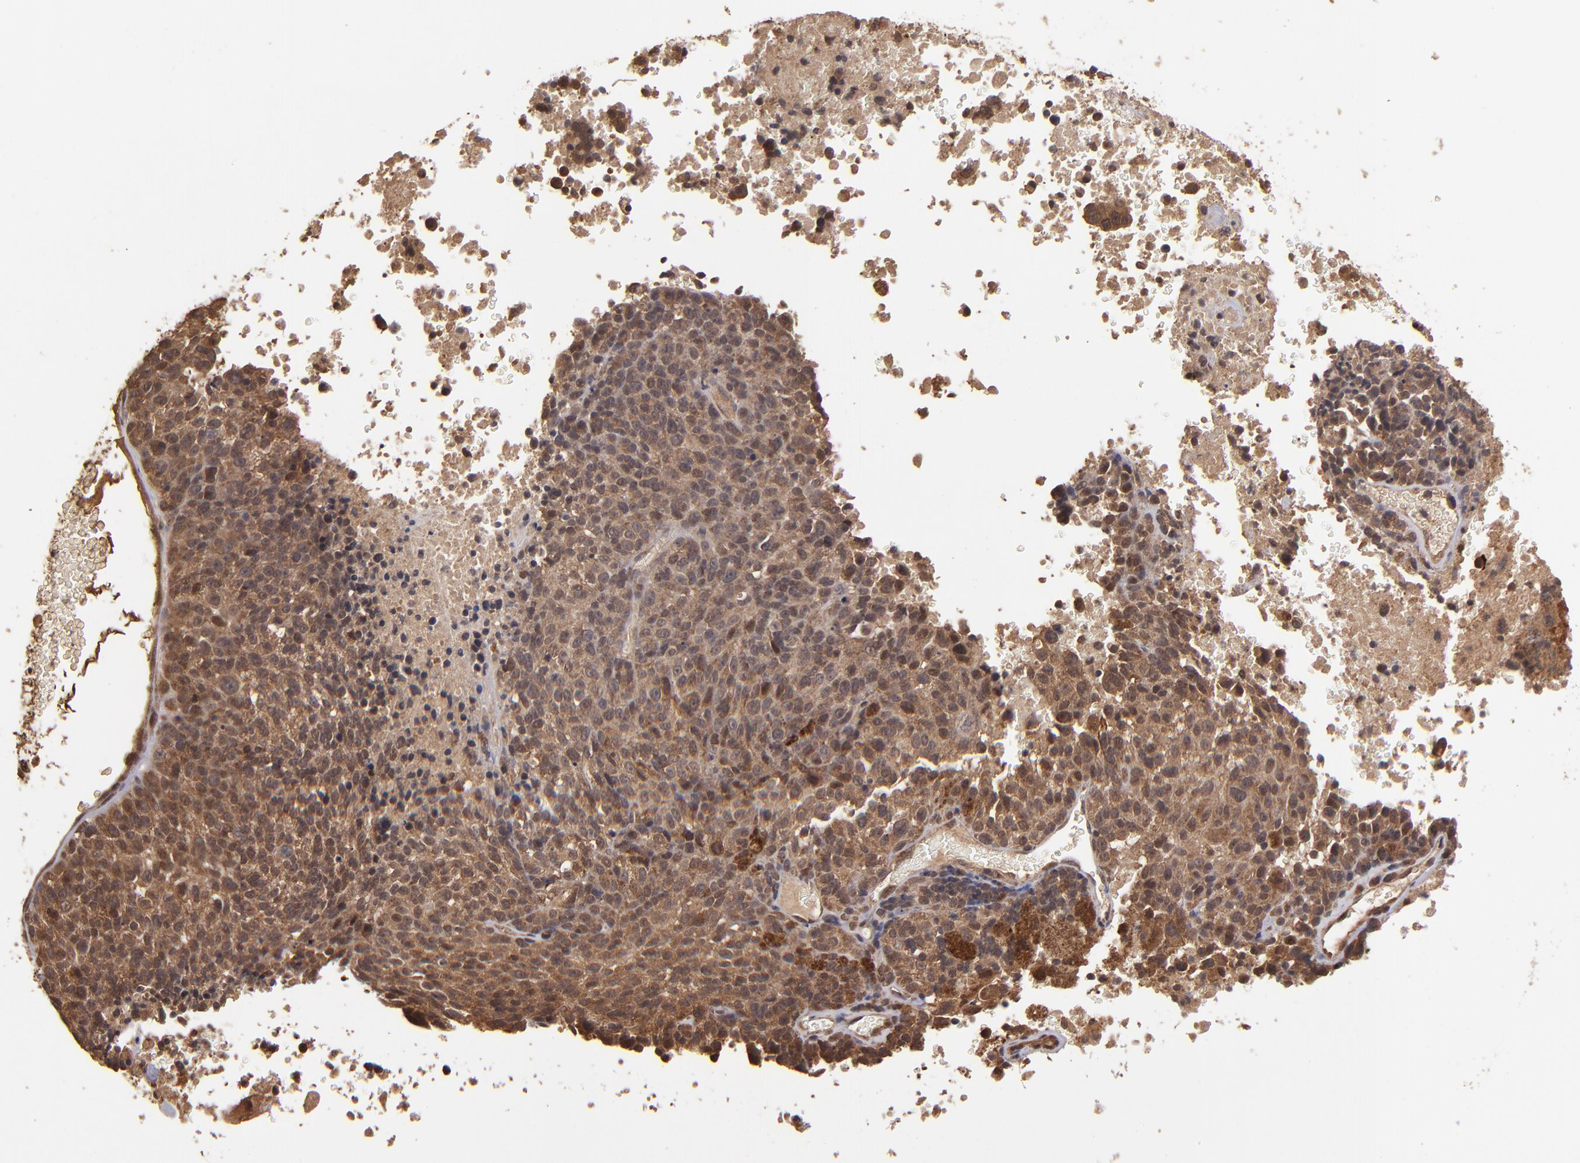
{"staining": {"intensity": "strong", "quantity": ">75%", "location": "cytoplasmic/membranous"}, "tissue": "melanoma", "cell_type": "Tumor cells", "image_type": "cancer", "snomed": [{"axis": "morphology", "description": "Malignant melanoma, Metastatic site"}, {"axis": "topography", "description": "Cerebral cortex"}], "caption": "An immunohistochemistry (IHC) histopathology image of tumor tissue is shown. Protein staining in brown shows strong cytoplasmic/membranous positivity in malignant melanoma (metastatic site) within tumor cells.", "gene": "NFE2L2", "patient": {"sex": "female", "age": 52}}